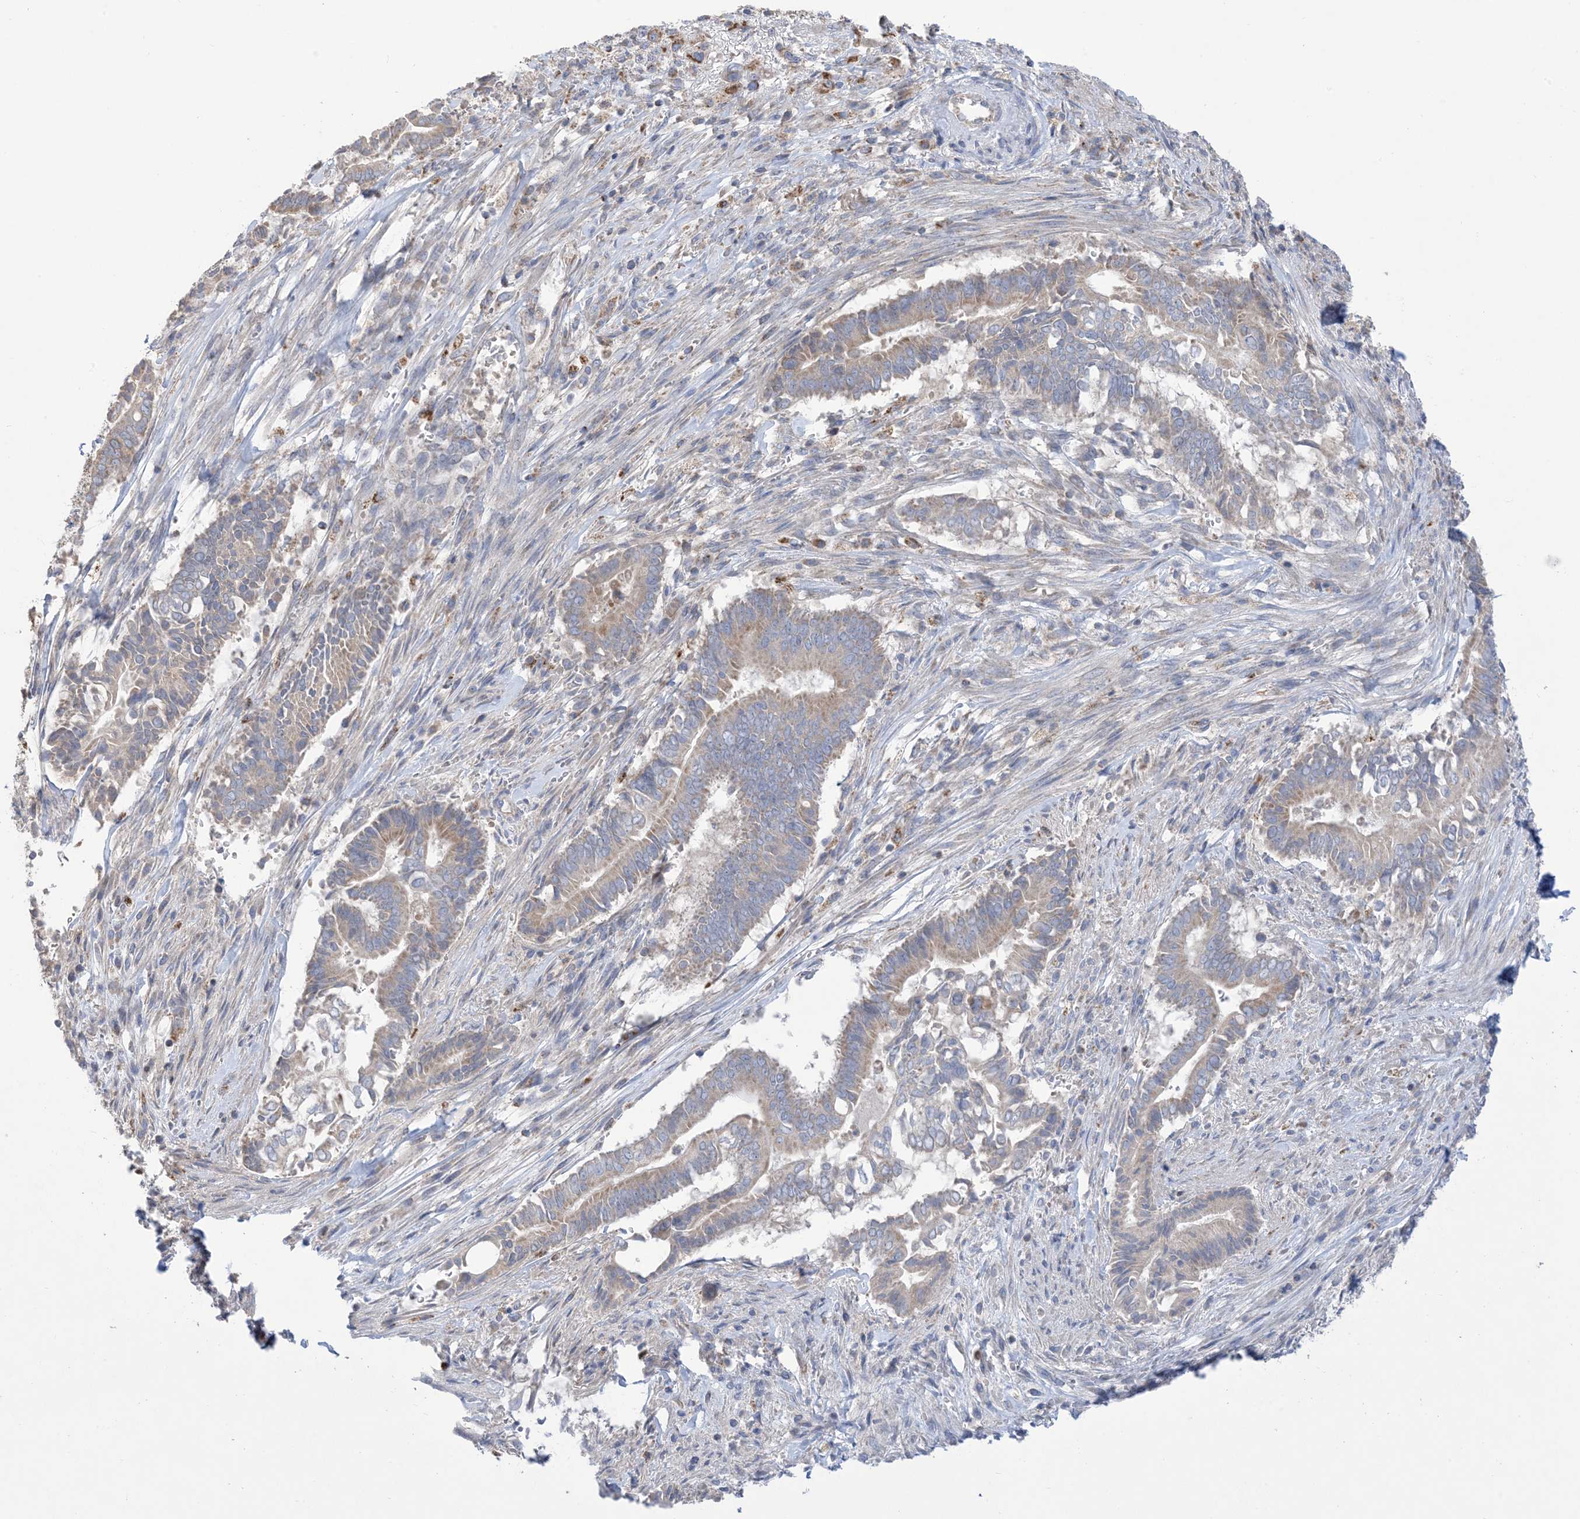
{"staining": {"intensity": "moderate", "quantity": "25%-75%", "location": "cytoplasmic/membranous"}, "tissue": "pancreatic cancer", "cell_type": "Tumor cells", "image_type": "cancer", "snomed": [{"axis": "morphology", "description": "Adenocarcinoma, NOS"}, {"axis": "topography", "description": "Pancreas"}], "caption": "High-power microscopy captured an immunohistochemistry (IHC) photomicrograph of pancreatic cancer, revealing moderate cytoplasmic/membranous positivity in about 25%-75% of tumor cells. The protein of interest is shown in brown color, while the nuclei are stained blue.", "gene": "CLEC16A", "patient": {"sex": "male", "age": 68}}